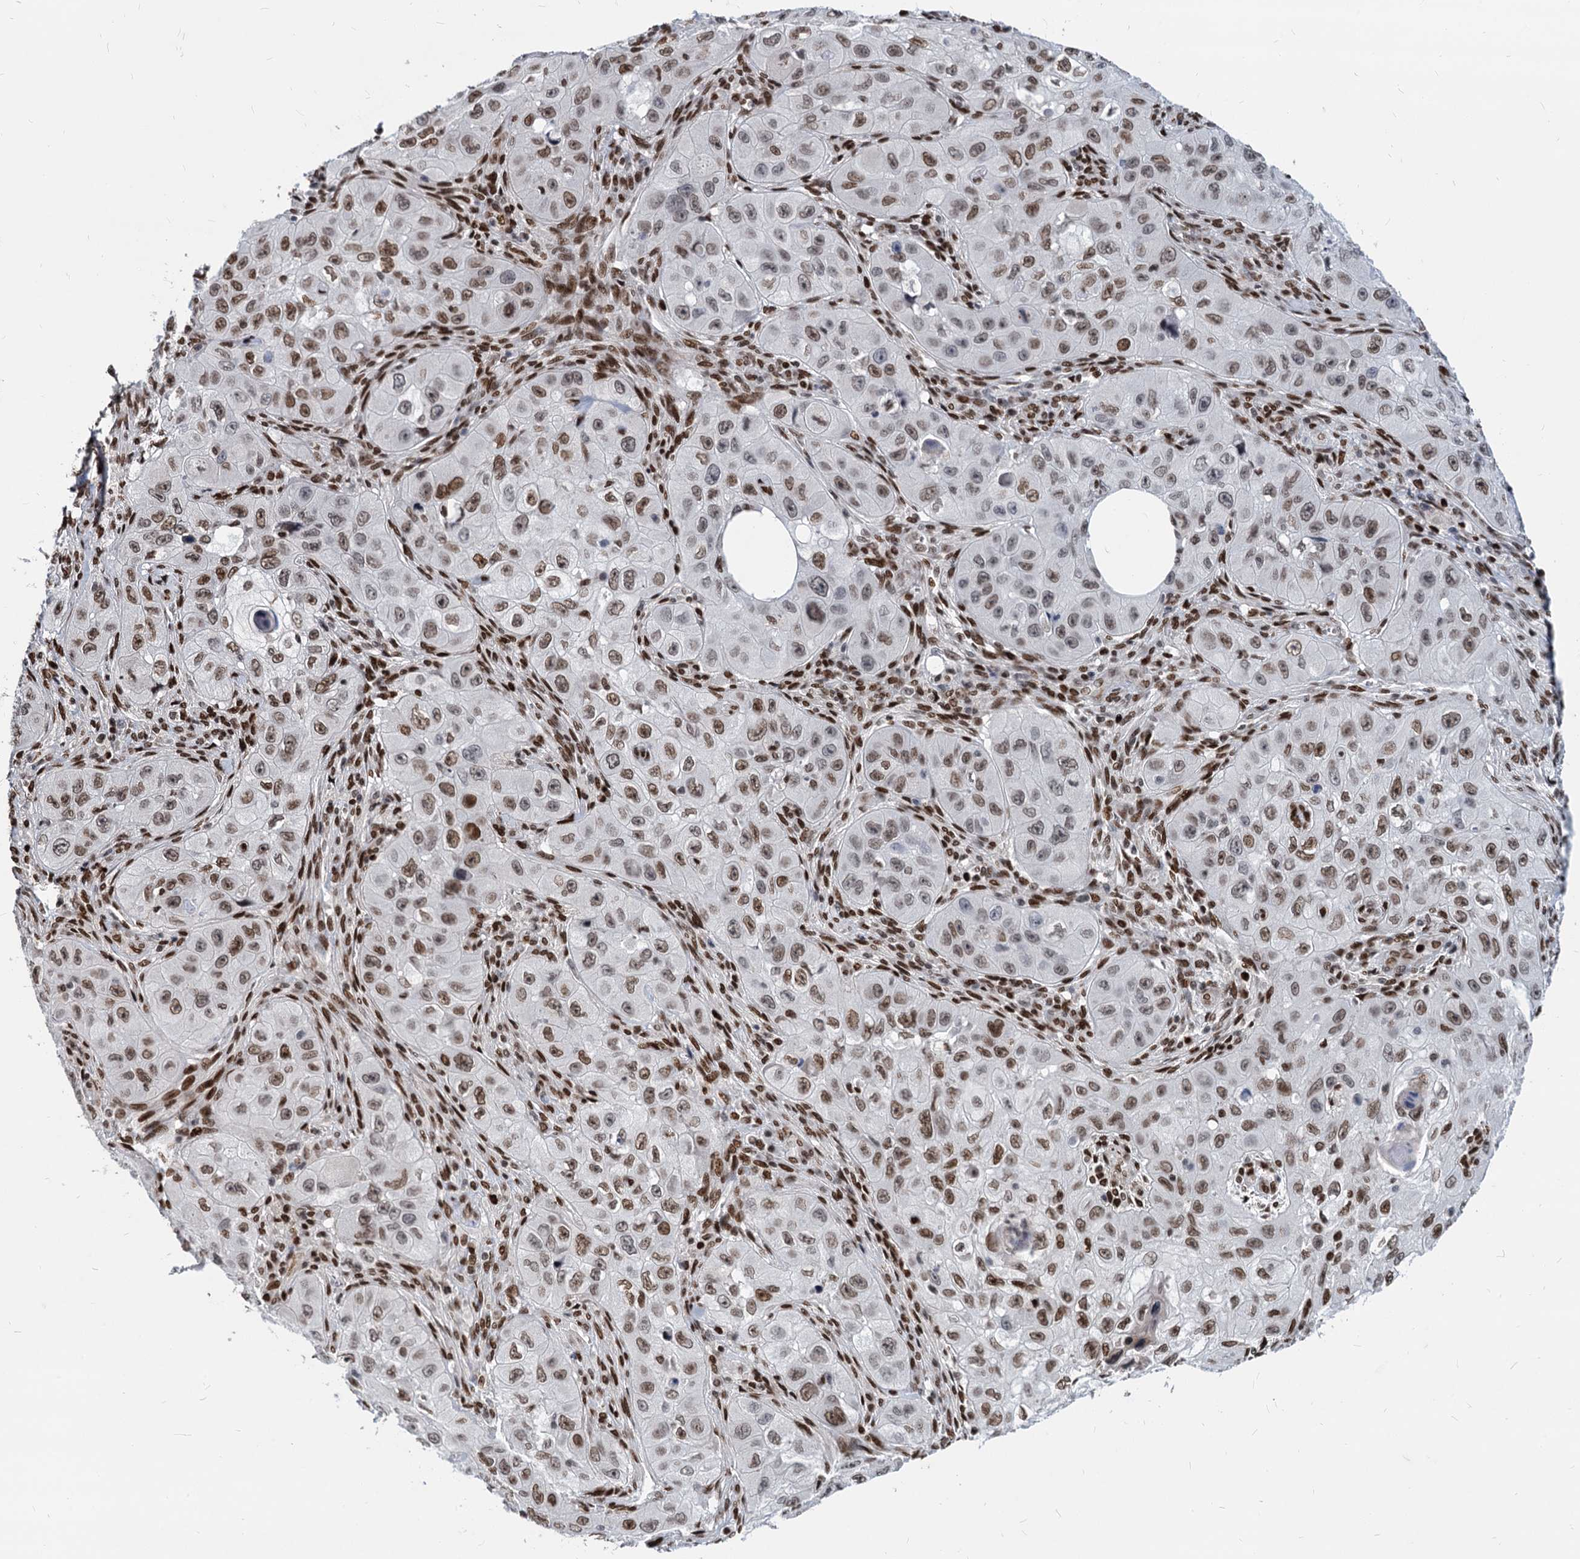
{"staining": {"intensity": "moderate", "quantity": ">75%", "location": "nuclear"}, "tissue": "skin cancer", "cell_type": "Tumor cells", "image_type": "cancer", "snomed": [{"axis": "morphology", "description": "Squamous cell carcinoma, NOS"}, {"axis": "topography", "description": "Skin"}, {"axis": "topography", "description": "Subcutis"}], "caption": "DAB (3,3'-diaminobenzidine) immunohistochemical staining of human squamous cell carcinoma (skin) displays moderate nuclear protein positivity in approximately >75% of tumor cells.", "gene": "MECP2", "patient": {"sex": "male", "age": 73}}